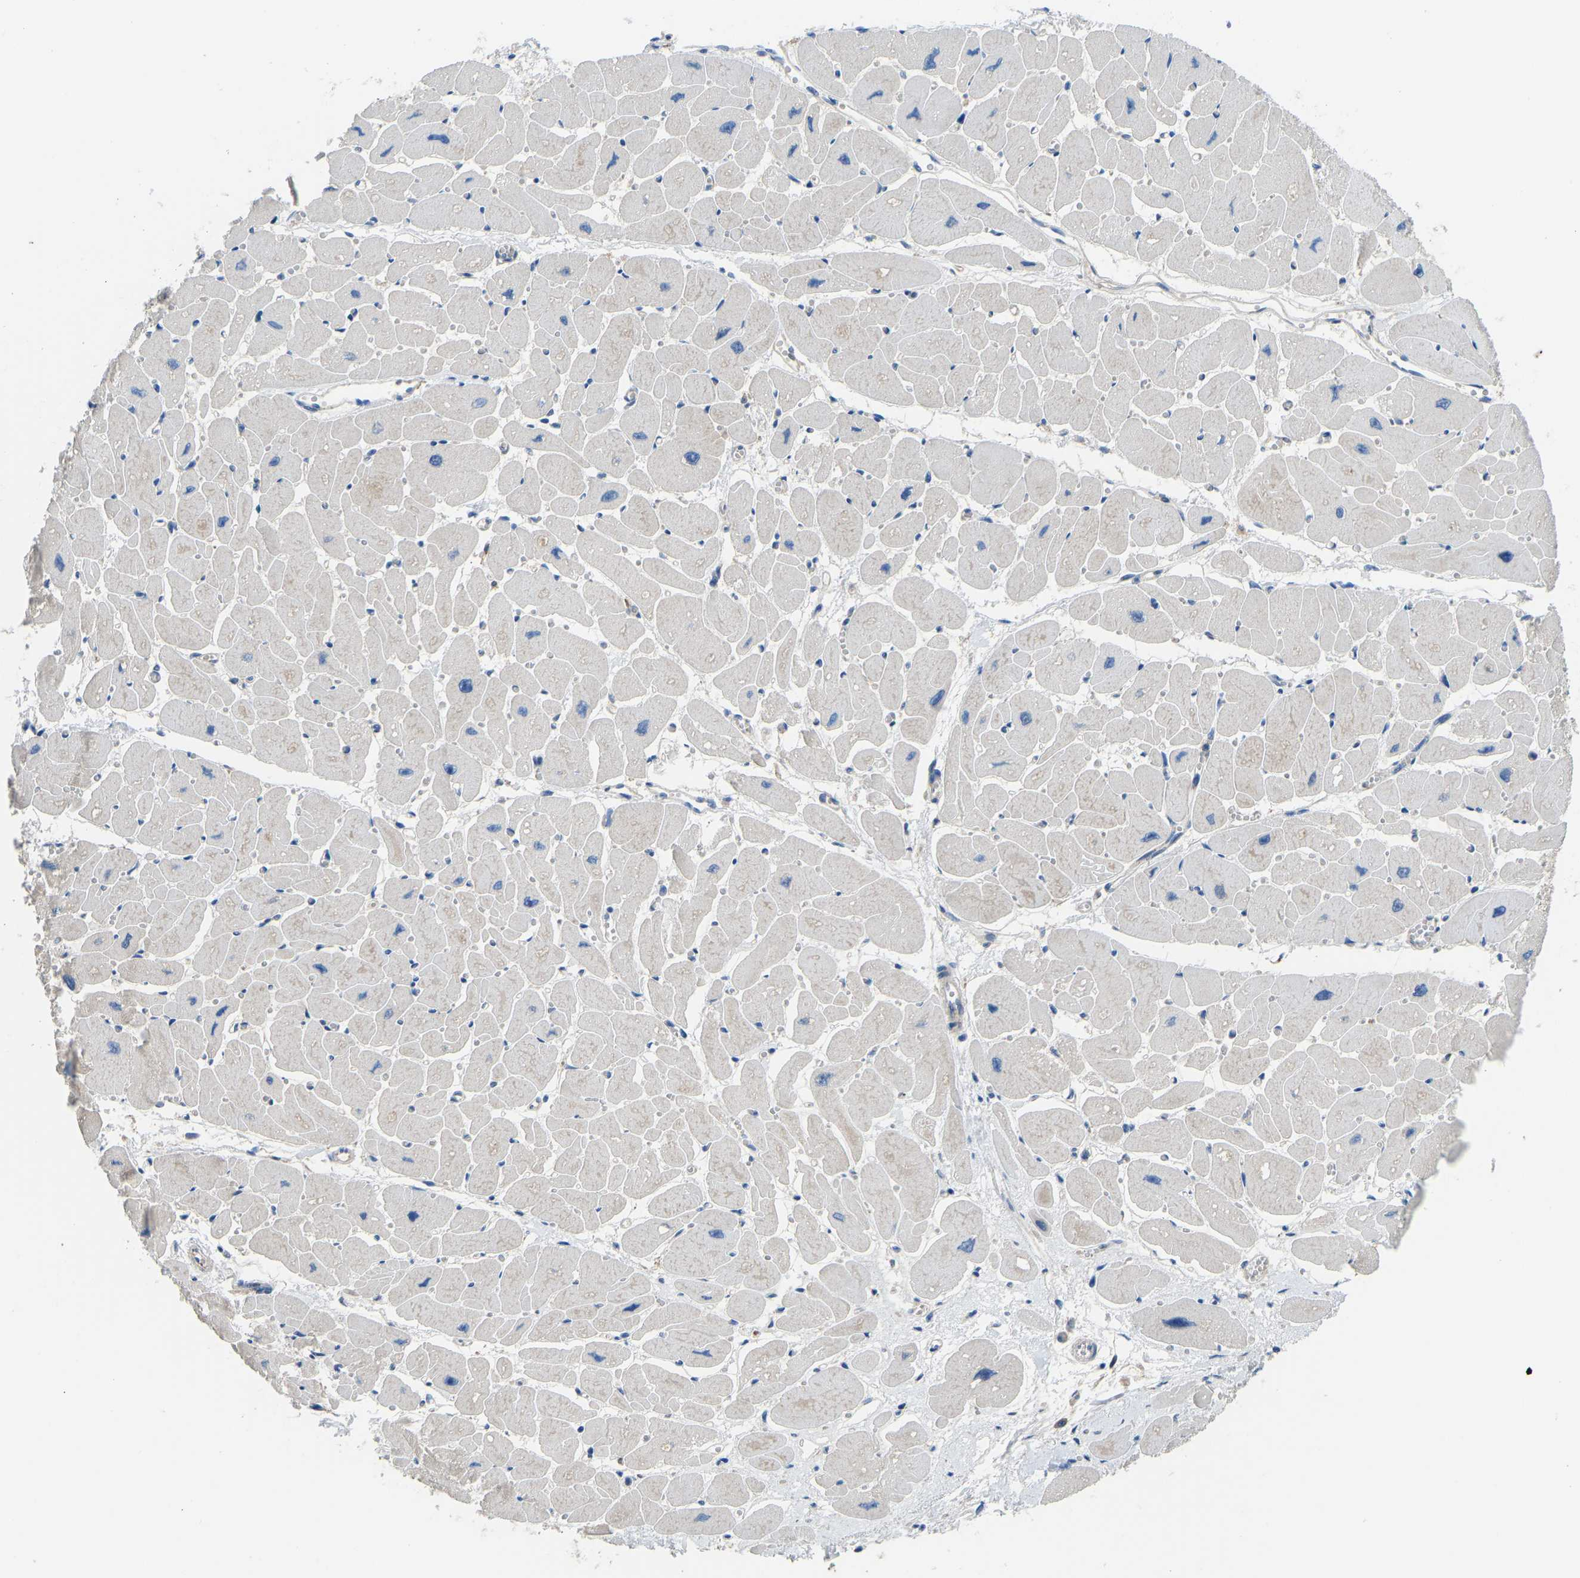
{"staining": {"intensity": "negative", "quantity": "none", "location": "none"}, "tissue": "heart muscle", "cell_type": "Cardiomyocytes", "image_type": "normal", "snomed": [{"axis": "morphology", "description": "Normal tissue, NOS"}, {"axis": "topography", "description": "Heart"}], "caption": "Immunohistochemistry (IHC) micrograph of unremarkable heart muscle stained for a protein (brown), which displays no positivity in cardiomyocytes. (DAB (3,3'-diaminobenzidine) IHC visualized using brightfield microscopy, high magnification).", "gene": "RBP1", "patient": {"sex": "female", "age": 54}}